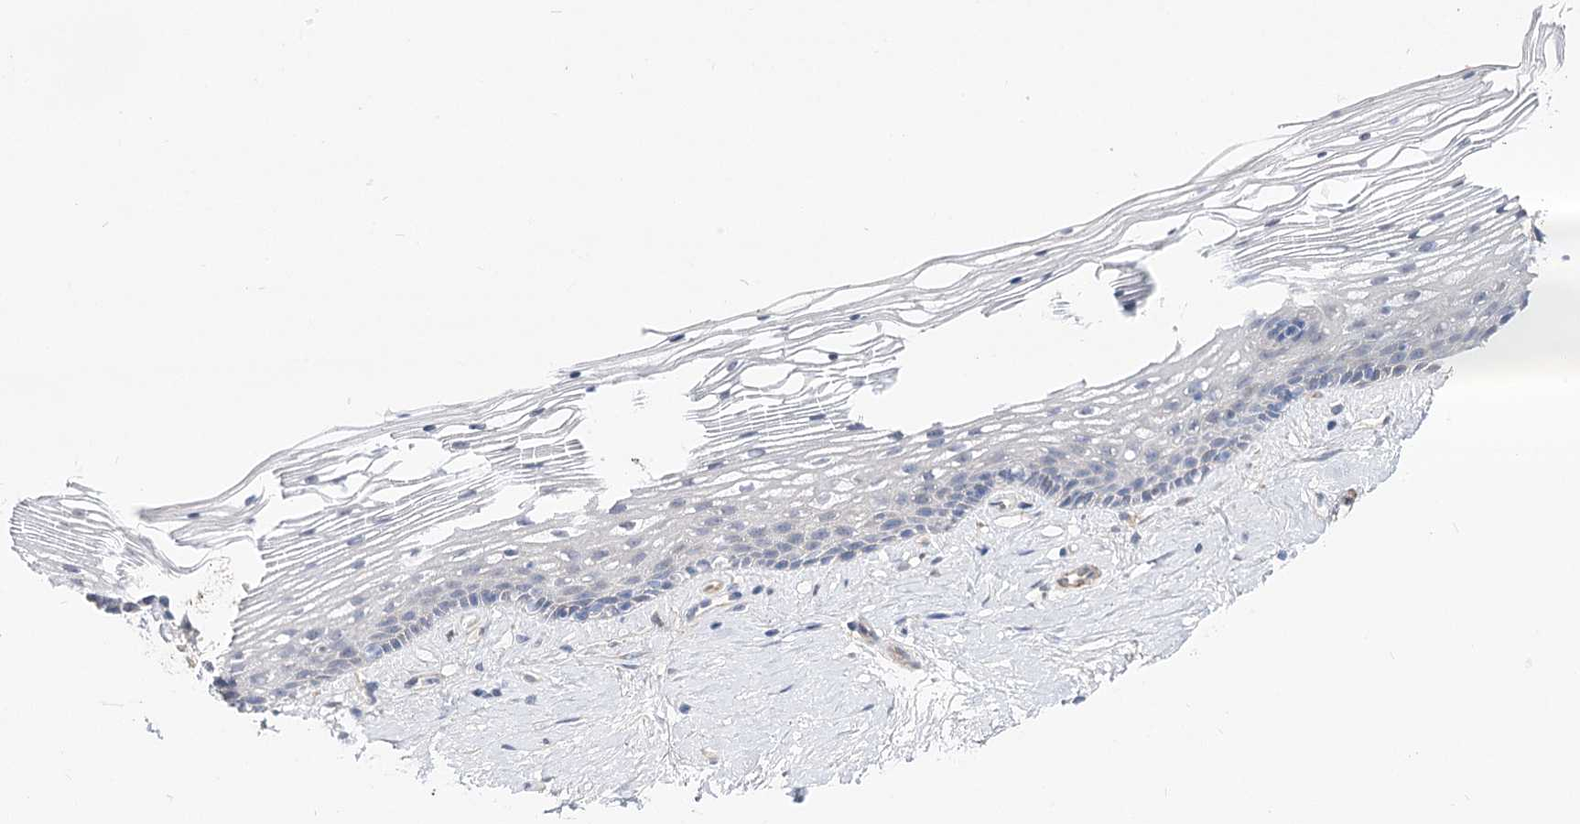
{"staining": {"intensity": "negative", "quantity": "none", "location": "none"}, "tissue": "vagina", "cell_type": "Squamous epithelial cells", "image_type": "normal", "snomed": [{"axis": "morphology", "description": "Normal tissue, NOS"}, {"axis": "topography", "description": "Vagina"}], "caption": "This is an immunohistochemistry histopathology image of normal human vagina. There is no positivity in squamous epithelial cells.", "gene": "WASHC3", "patient": {"sex": "female", "age": 46}}